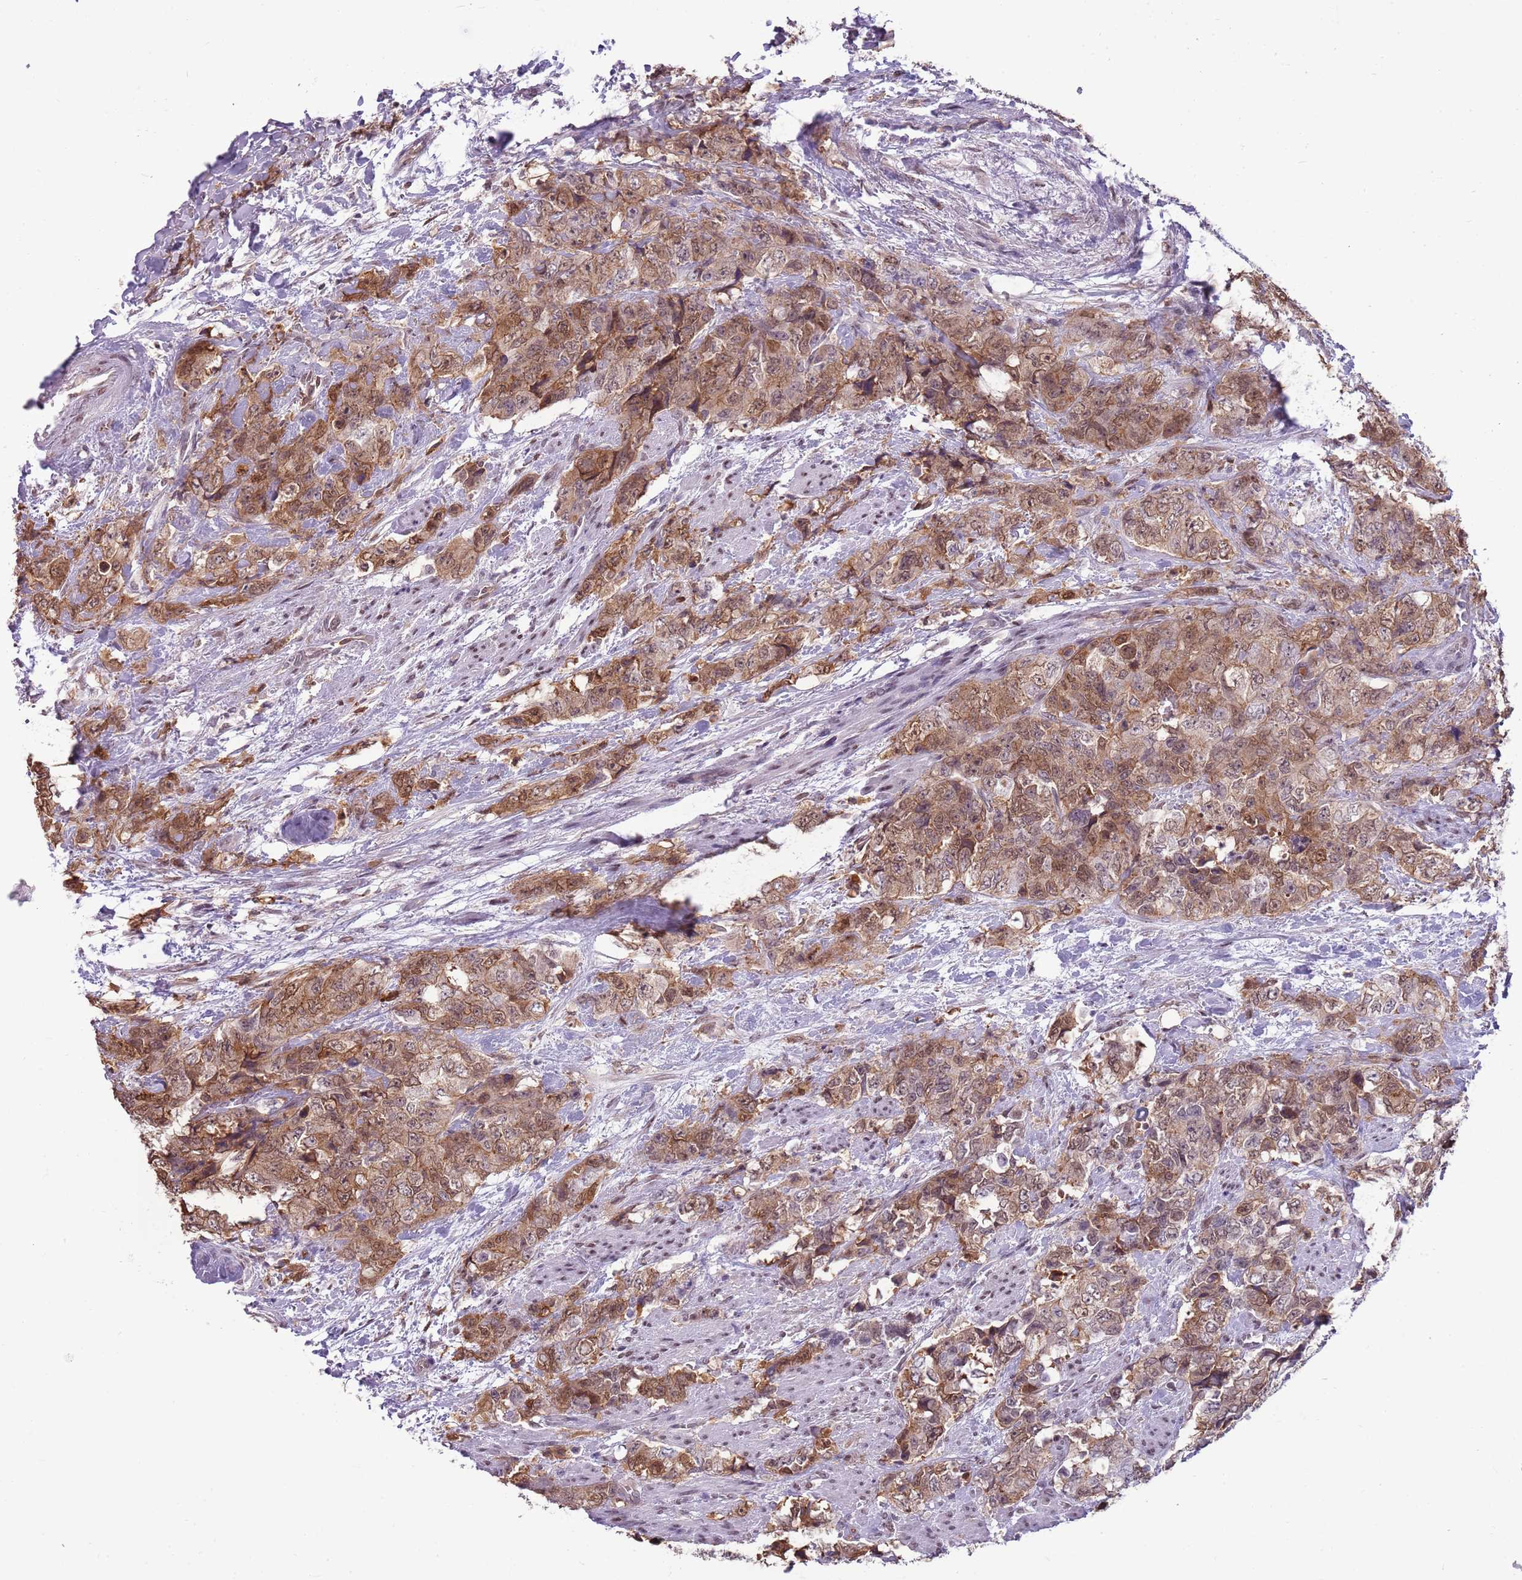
{"staining": {"intensity": "moderate", "quantity": ">75%", "location": "cytoplasmic/membranous,nuclear"}, "tissue": "urothelial cancer", "cell_type": "Tumor cells", "image_type": "cancer", "snomed": [{"axis": "morphology", "description": "Urothelial carcinoma, High grade"}, {"axis": "topography", "description": "Urinary bladder"}], "caption": "High-magnification brightfield microscopy of urothelial carcinoma (high-grade) stained with DAB (brown) and counterstained with hematoxylin (blue). tumor cells exhibit moderate cytoplasmic/membranous and nuclear staining is identified in about>75% of cells.", "gene": "DHX32", "patient": {"sex": "female", "age": 78}}